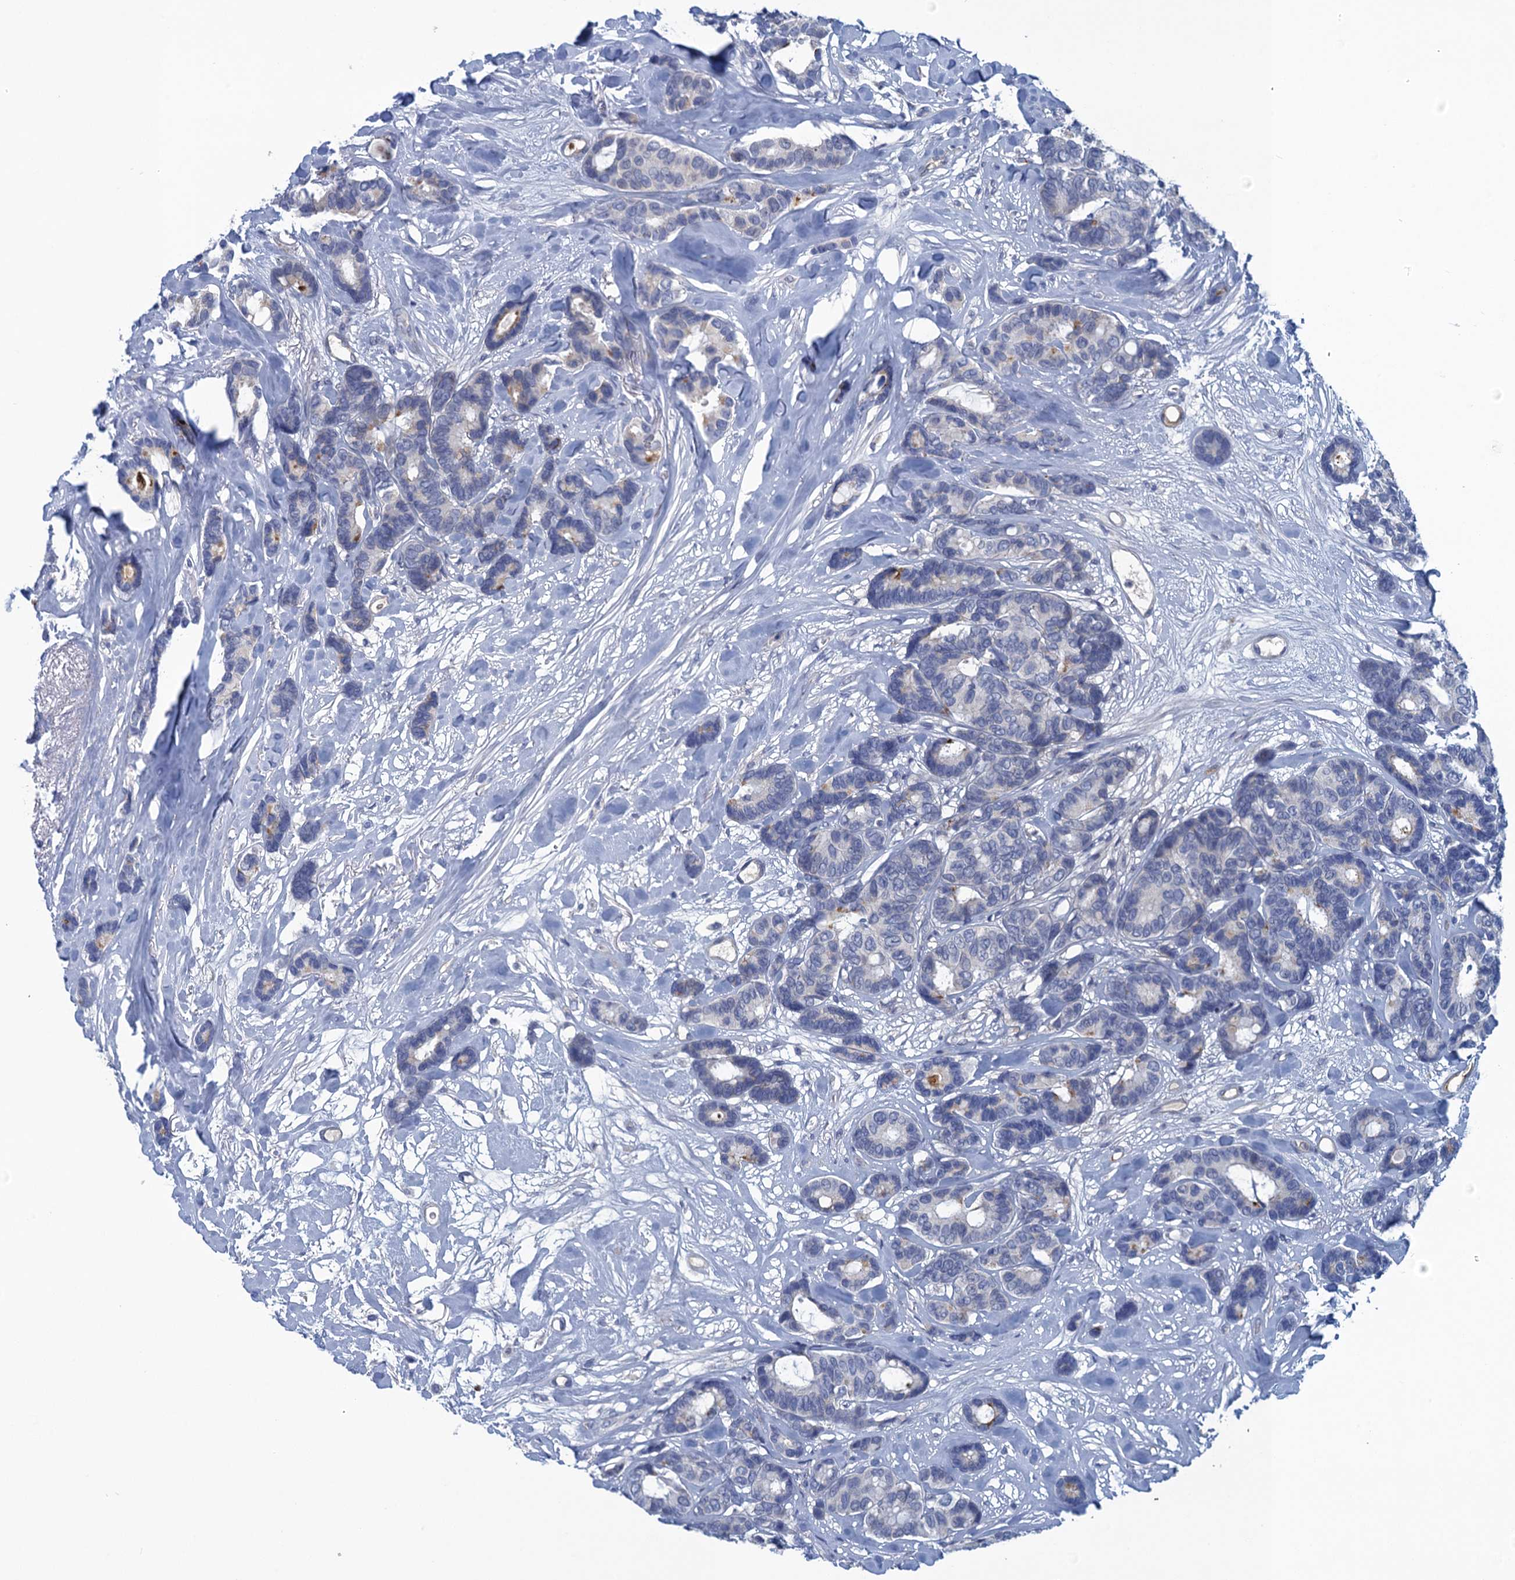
{"staining": {"intensity": "negative", "quantity": "none", "location": "none"}, "tissue": "breast cancer", "cell_type": "Tumor cells", "image_type": "cancer", "snomed": [{"axis": "morphology", "description": "Duct carcinoma"}, {"axis": "topography", "description": "Breast"}], "caption": "Immunohistochemistry photomicrograph of neoplastic tissue: breast cancer stained with DAB (3,3'-diaminobenzidine) displays no significant protein expression in tumor cells.", "gene": "SCEL", "patient": {"sex": "female", "age": 87}}